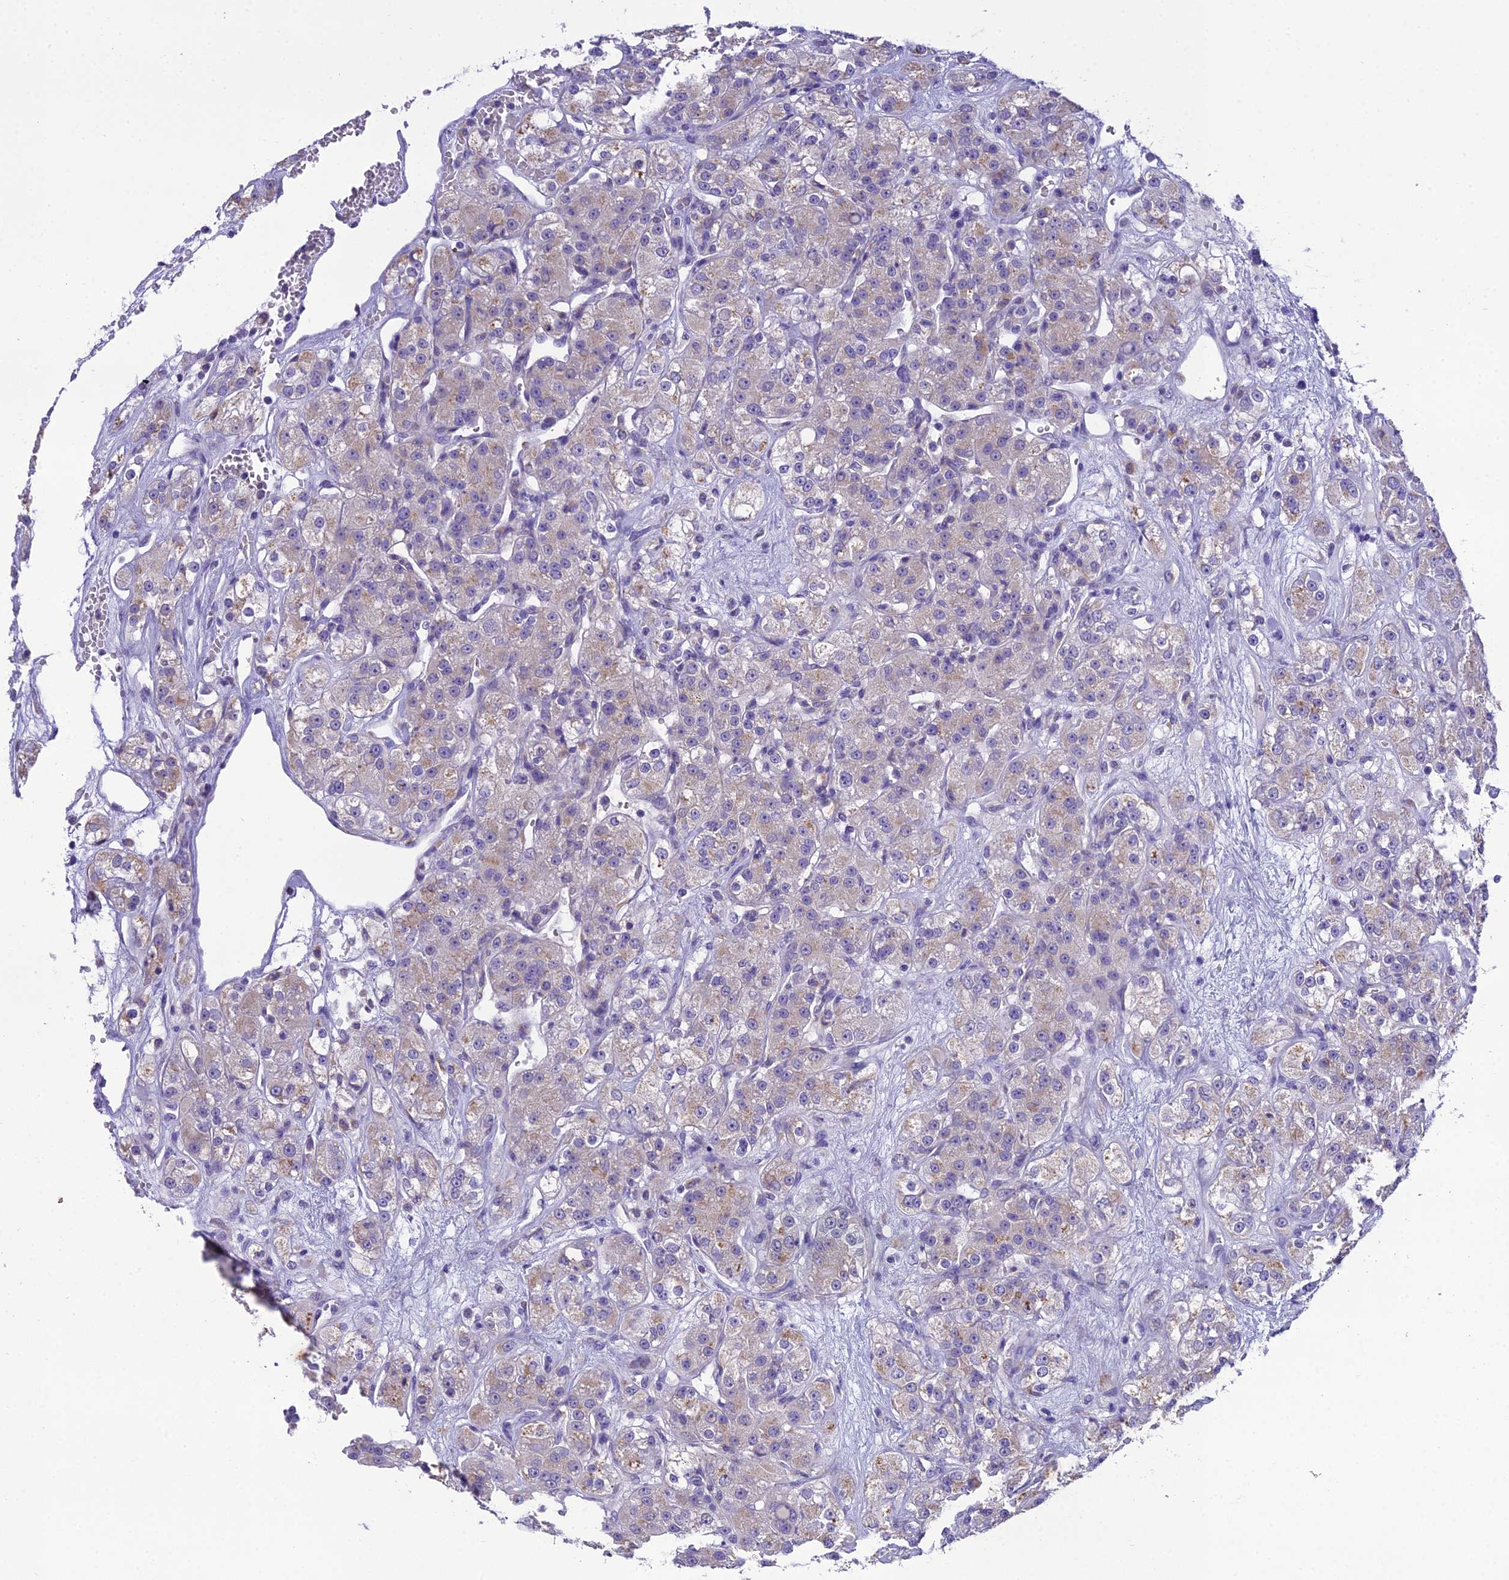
{"staining": {"intensity": "weak", "quantity": "<25%", "location": "cytoplasmic/membranous"}, "tissue": "renal cancer", "cell_type": "Tumor cells", "image_type": "cancer", "snomed": [{"axis": "morphology", "description": "Normal tissue, NOS"}, {"axis": "morphology", "description": "Adenocarcinoma, NOS"}, {"axis": "topography", "description": "Kidney"}], "caption": "DAB immunohistochemical staining of renal cancer (adenocarcinoma) shows no significant staining in tumor cells. Brightfield microscopy of immunohistochemistry (IHC) stained with DAB (3,3'-diaminobenzidine) (brown) and hematoxylin (blue), captured at high magnification.", "gene": "MIIP", "patient": {"sex": "male", "age": 61}}